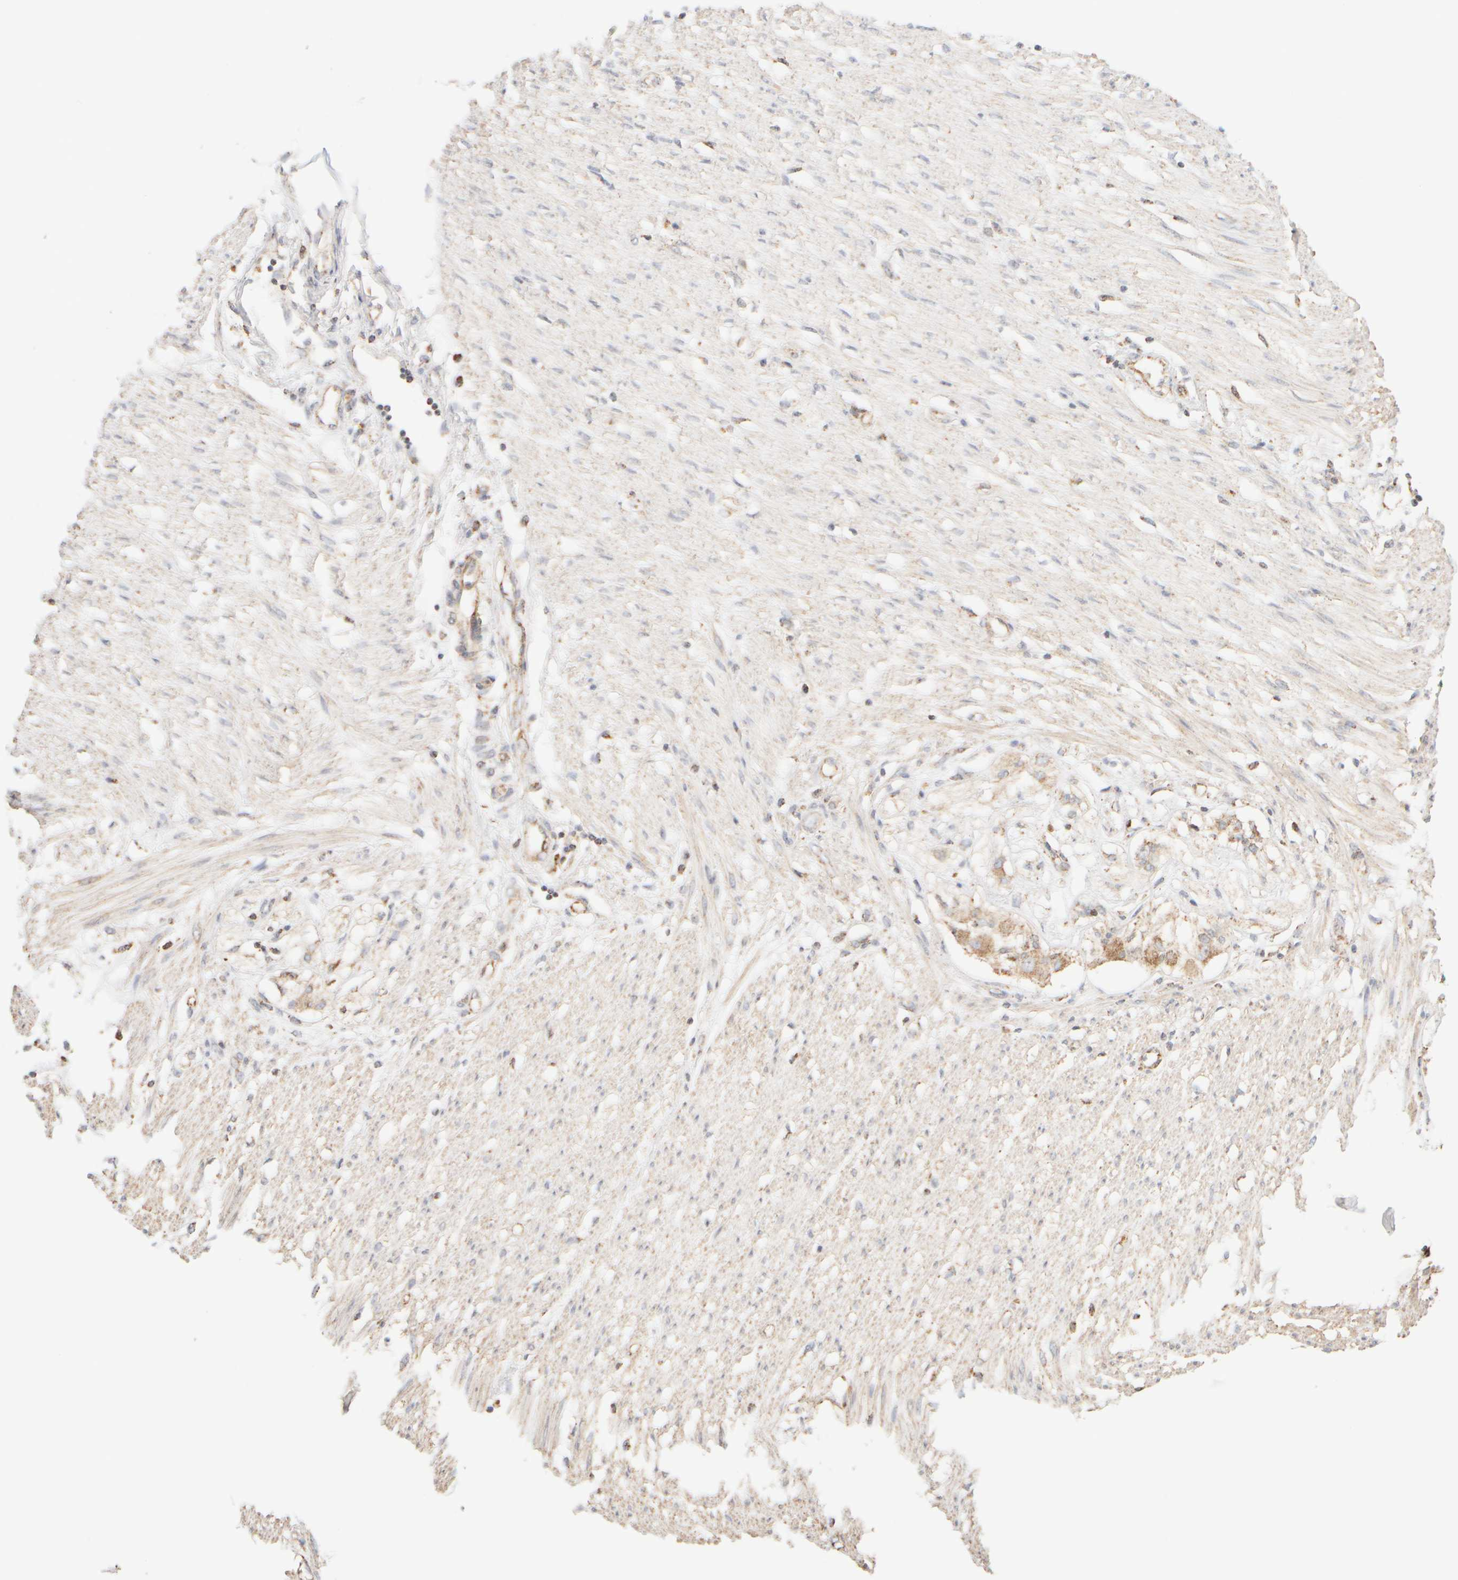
{"staining": {"intensity": "weak", "quantity": ">75%", "location": "cytoplasmic/membranous"}, "tissue": "soft tissue", "cell_type": "Fibroblasts", "image_type": "normal", "snomed": [{"axis": "morphology", "description": "Normal tissue, NOS"}, {"axis": "morphology", "description": "Adenocarcinoma, NOS"}, {"axis": "topography", "description": "Colon"}, {"axis": "topography", "description": "Peripheral nerve tissue"}], "caption": "Normal soft tissue was stained to show a protein in brown. There is low levels of weak cytoplasmic/membranous positivity in about >75% of fibroblasts.", "gene": "APBB2", "patient": {"sex": "male", "age": 14}}